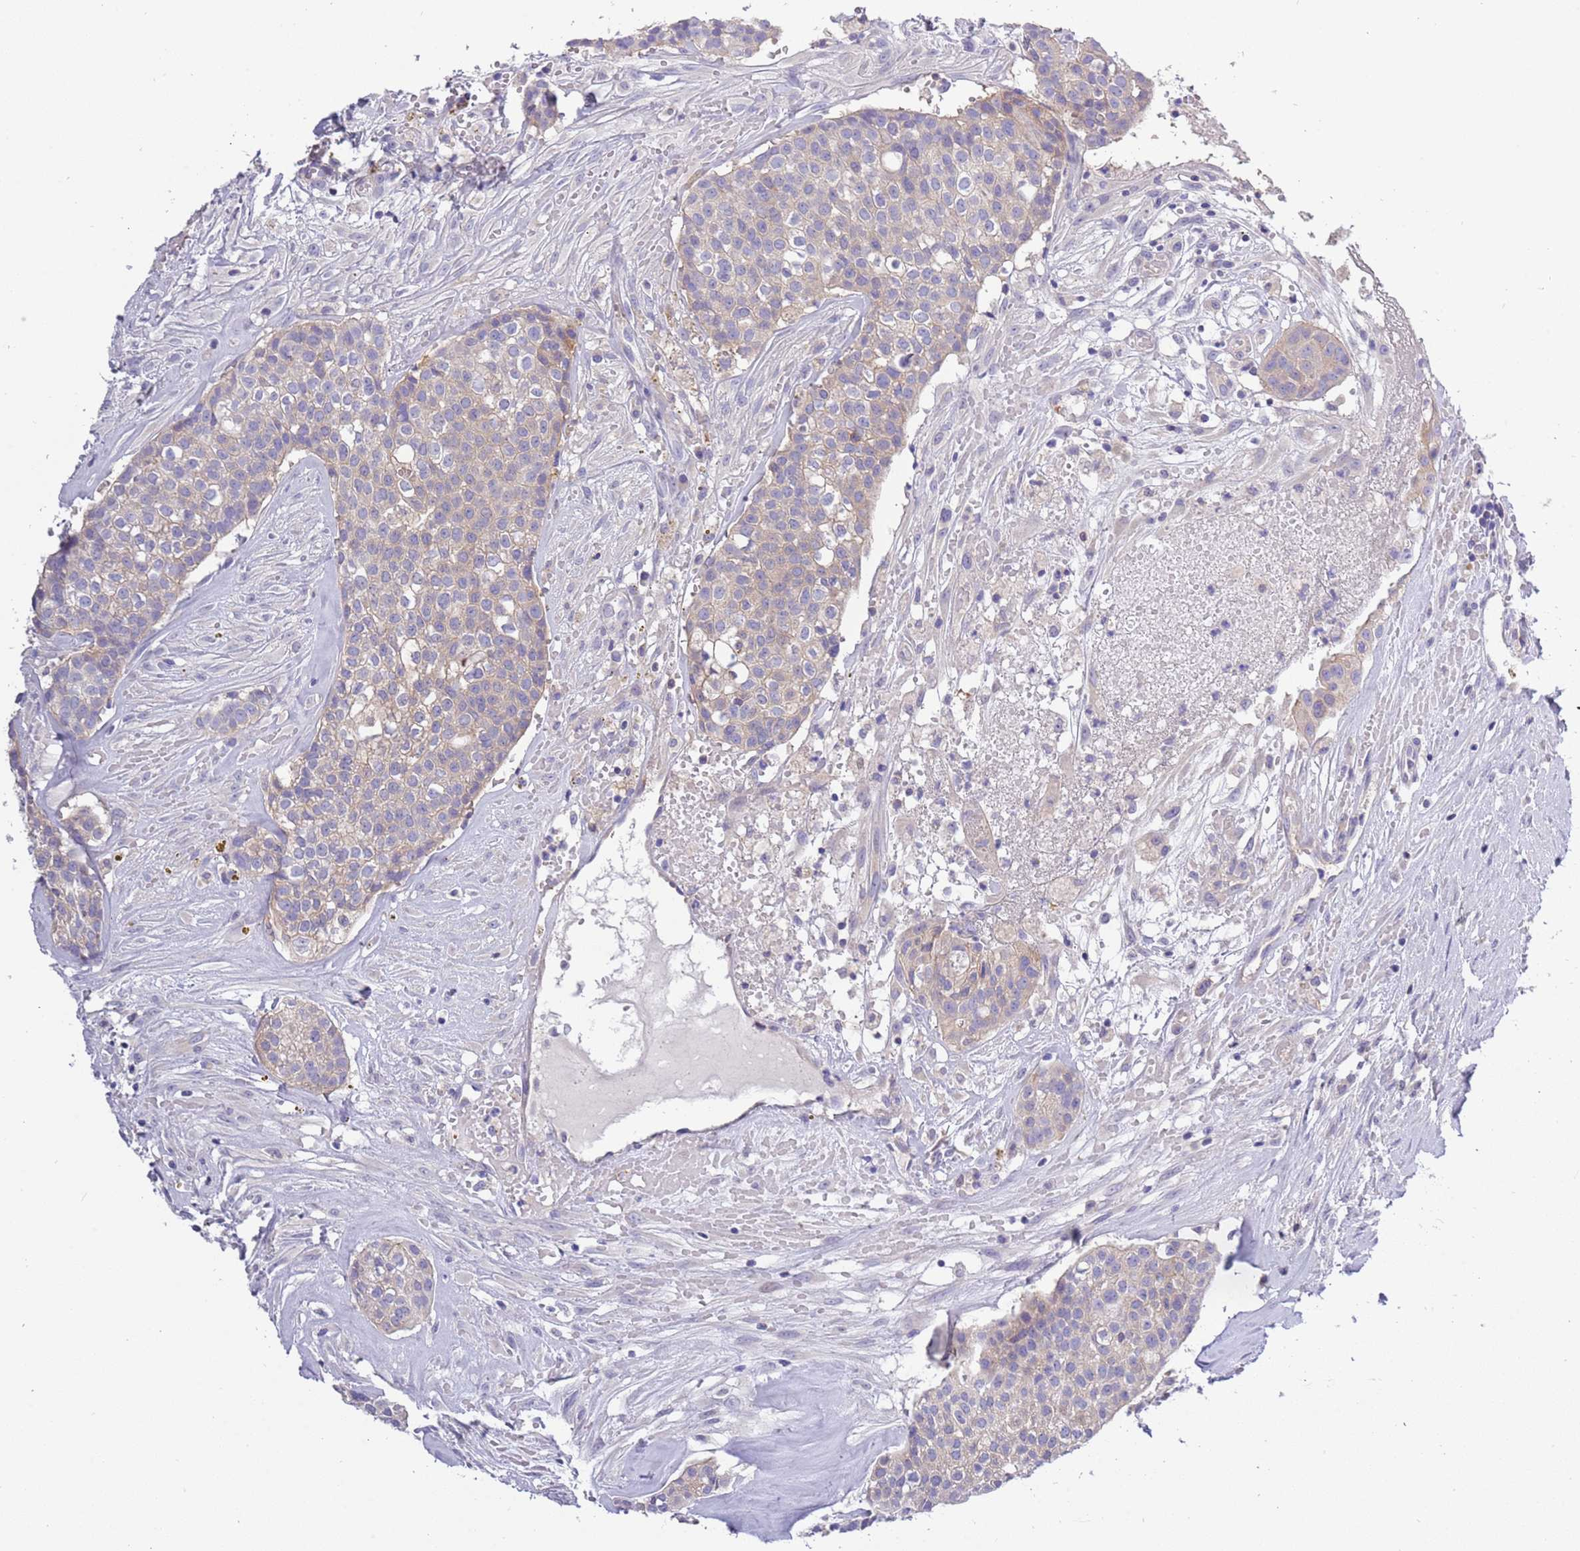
{"staining": {"intensity": "weak", "quantity": "<25%", "location": "cytoplasmic/membranous"}, "tissue": "head and neck cancer", "cell_type": "Tumor cells", "image_type": "cancer", "snomed": [{"axis": "morphology", "description": "Adenocarcinoma, NOS"}, {"axis": "topography", "description": "Head-Neck"}], "caption": "Tumor cells are negative for protein expression in human adenocarcinoma (head and neck).", "gene": "STIP1", "patient": {"sex": "male", "age": 81}}